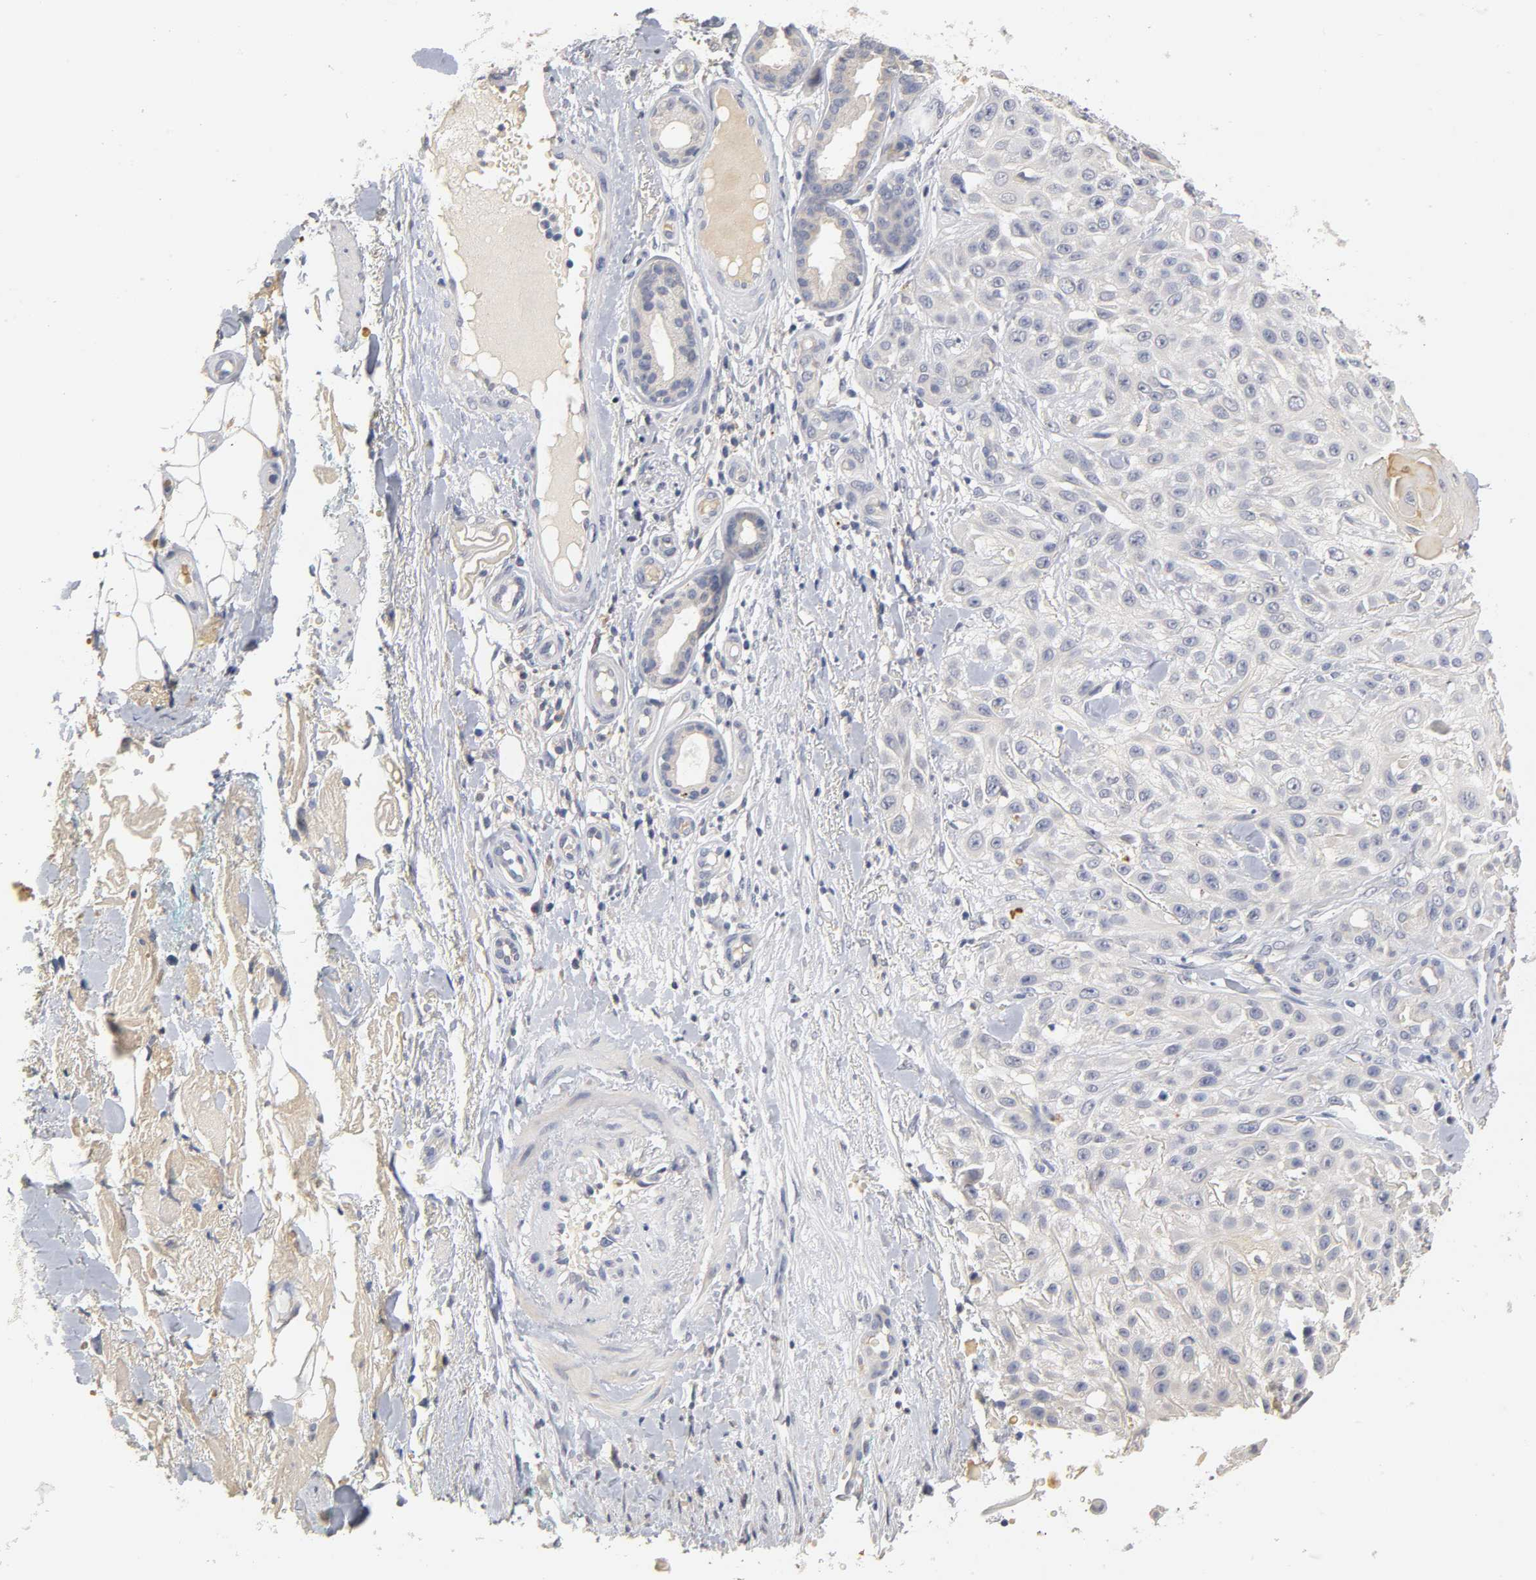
{"staining": {"intensity": "moderate", "quantity": "<25%", "location": "cytoplasmic/membranous"}, "tissue": "skin cancer", "cell_type": "Tumor cells", "image_type": "cancer", "snomed": [{"axis": "morphology", "description": "Squamous cell carcinoma, NOS"}, {"axis": "topography", "description": "Skin"}], "caption": "Immunohistochemical staining of human skin cancer (squamous cell carcinoma) reveals moderate cytoplasmic/membranous protein staining in about <25% of tumor cells.", "gene": "OVOL1", "patient": {"sex": "female", "age": 42}}